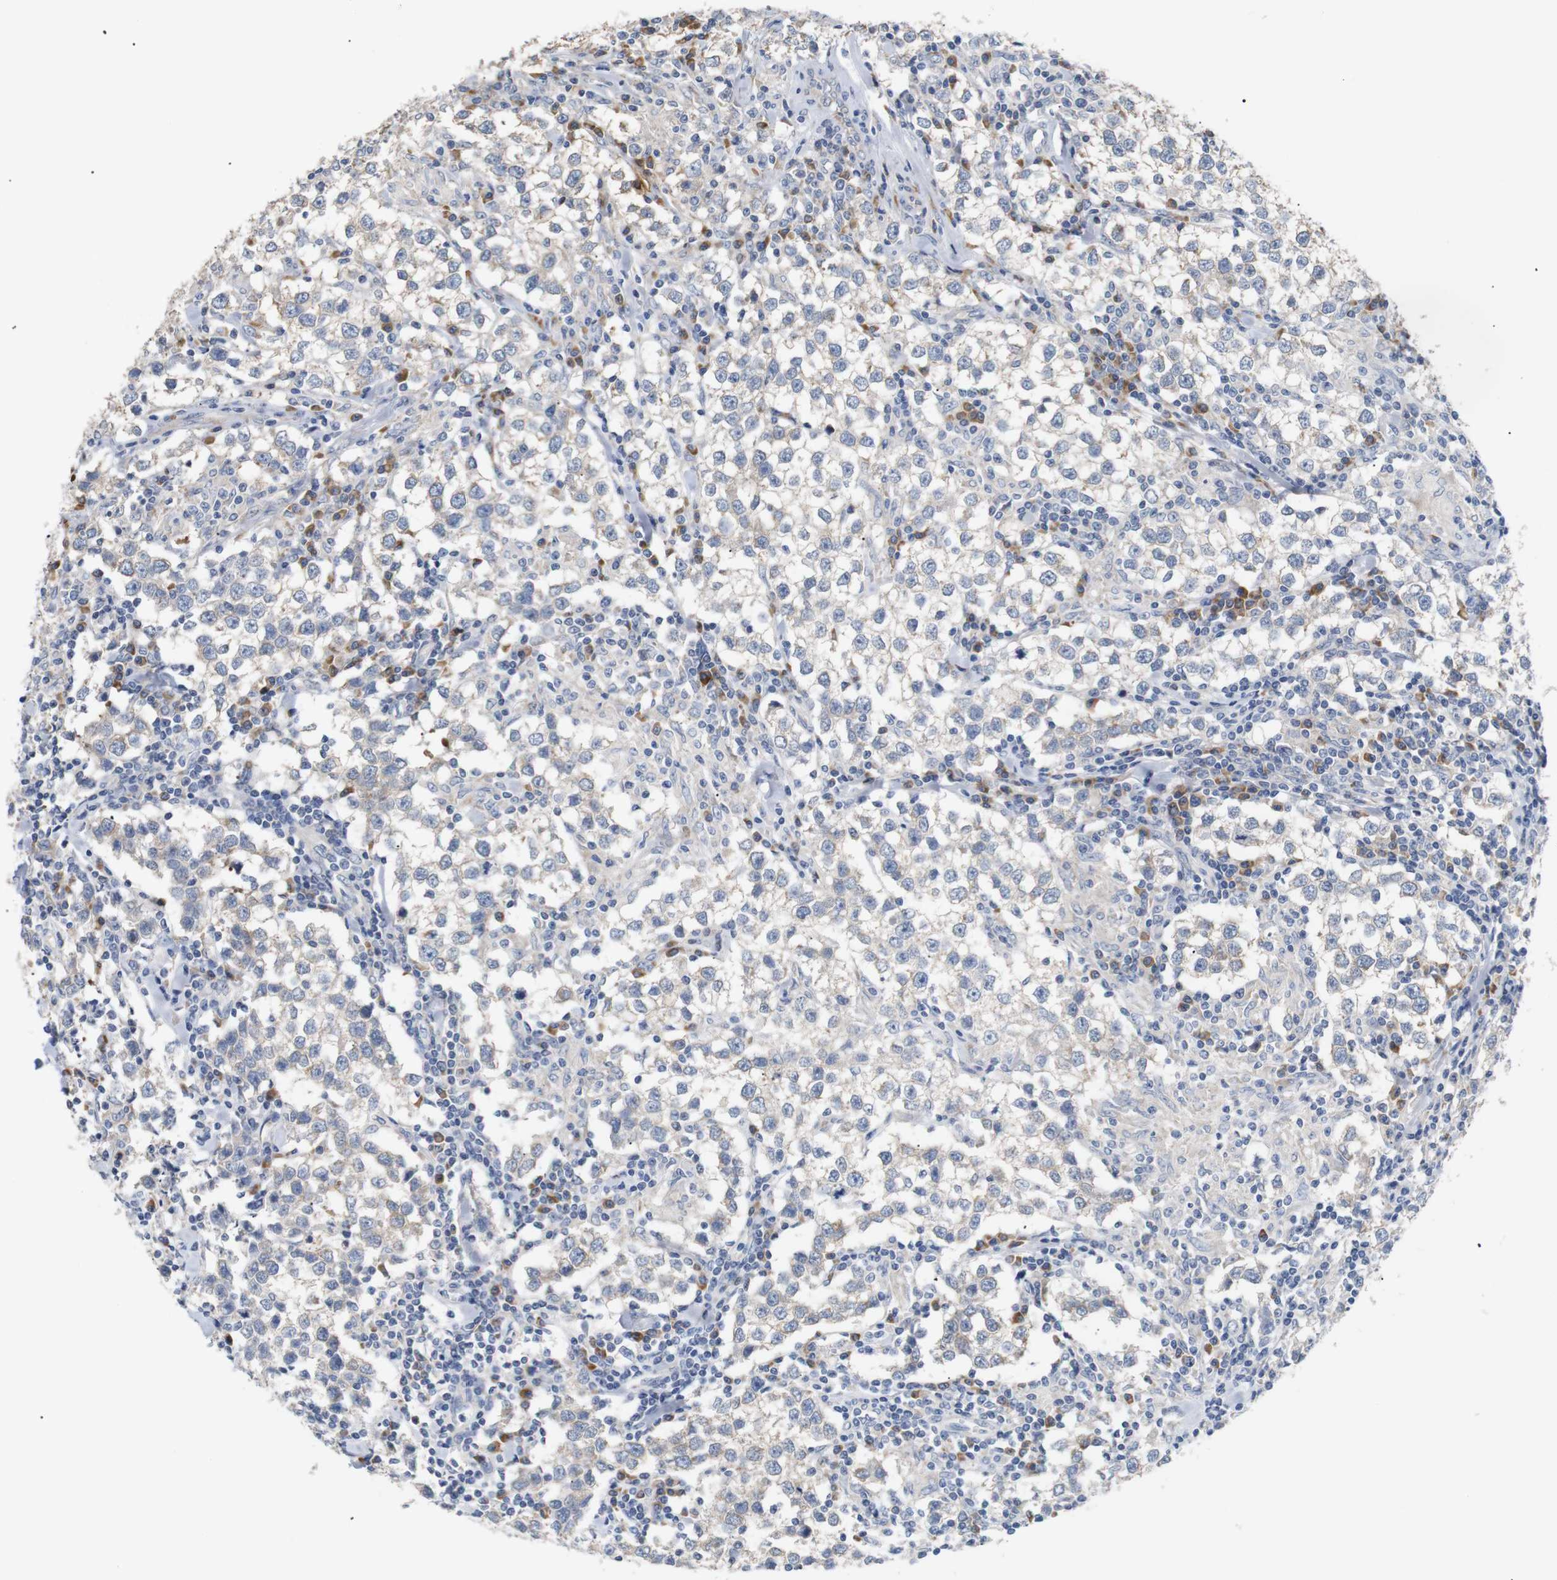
{"staining": {"intensity": "negative", "quantity": "none", "location": "none"}, "tissue": "testis cancer", "cell_type": "Tumor cells", "image_type": "cancer", "snomed": [{"axis": "morphology", "description": "Seminoma, NOS"}, {"axis": "morphology", "description": "Carcinoma, Embryonal, NOS"}, {"axis": "topography", "description": "Testis"}], "caption": "Histopathology image shows no significant protein expression in tumor cells of testis cancer.", "gene": "TRIM5", "patient": {"sex": "male", "age": 36}}